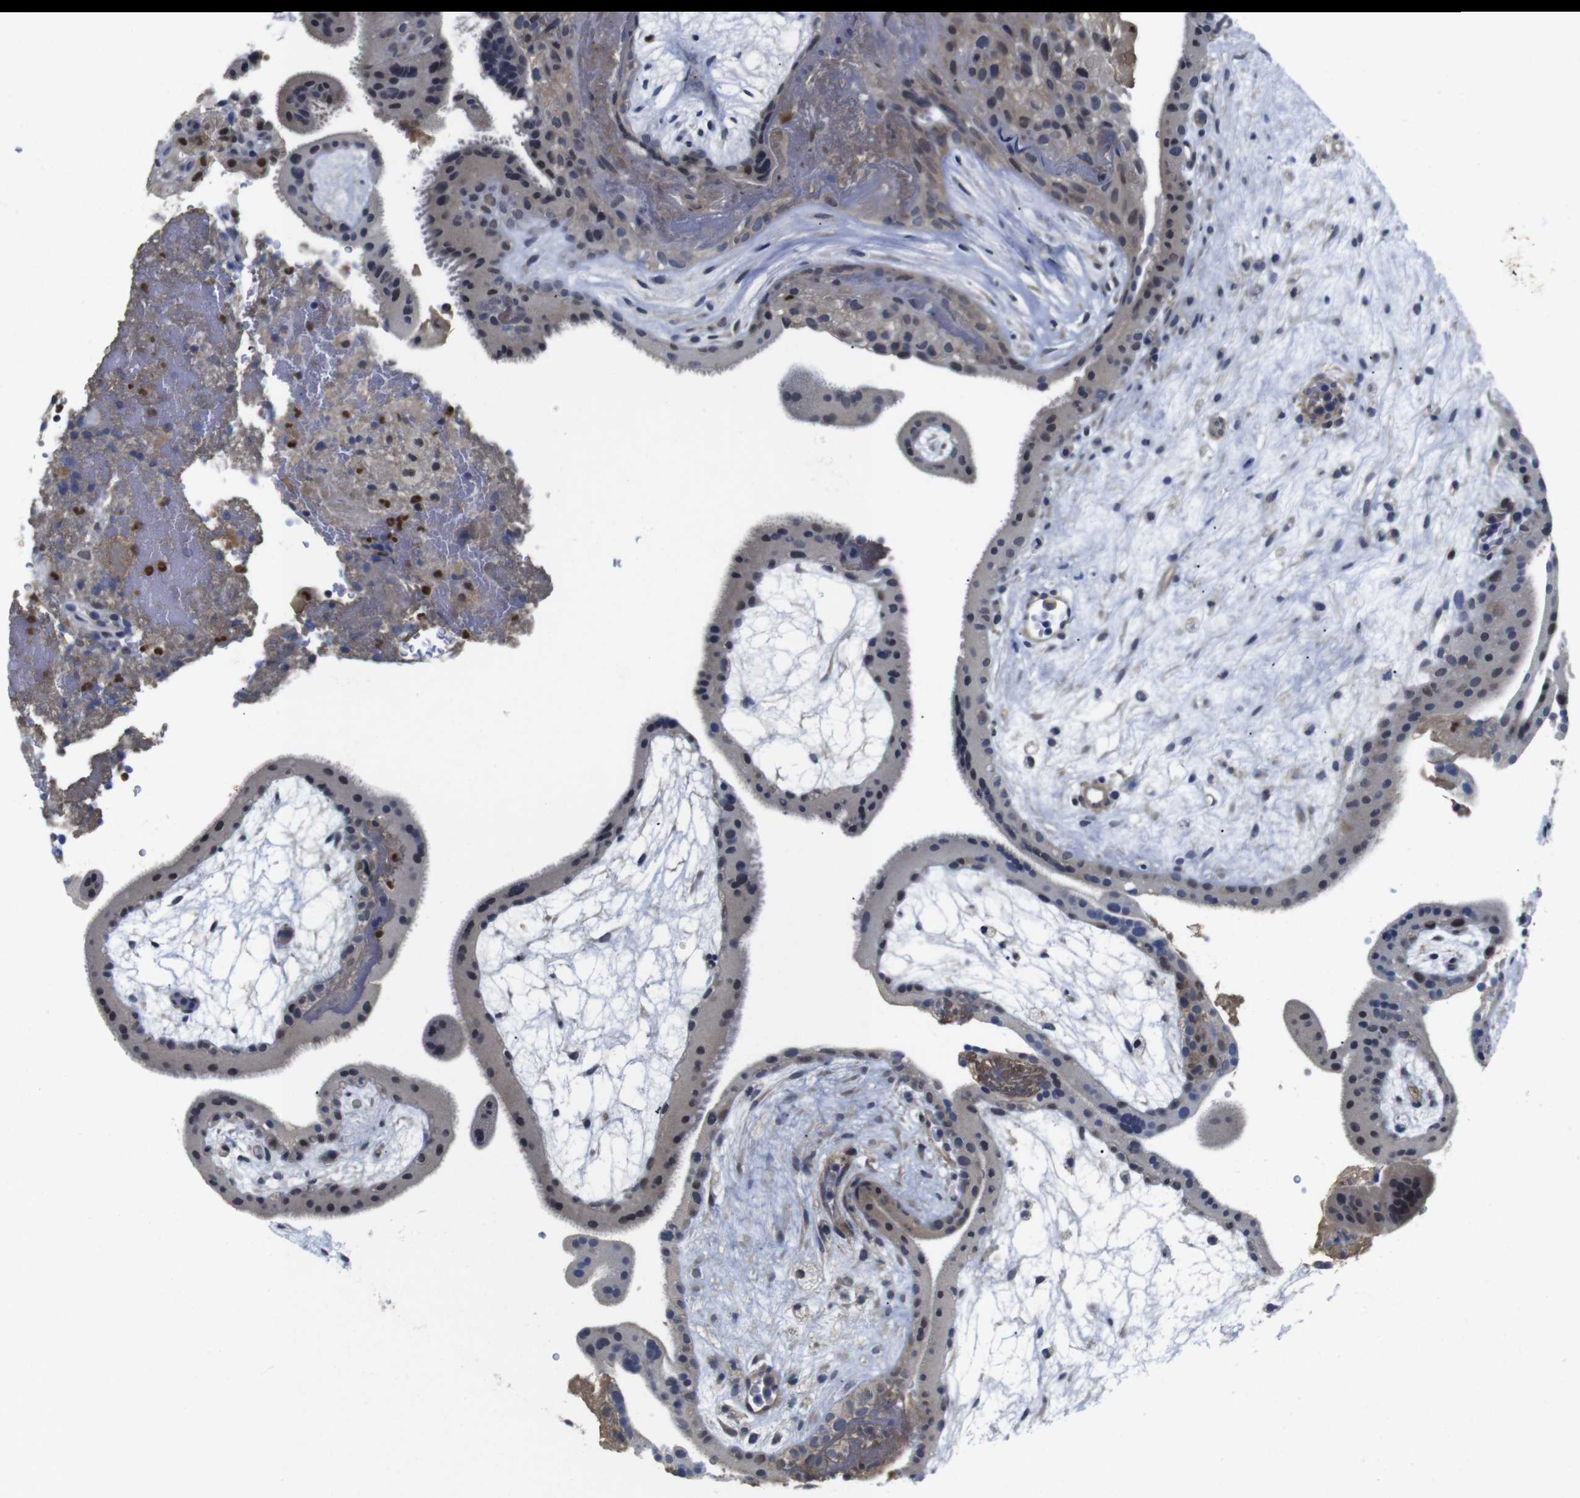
{"staining": {"intensity": "moderate", "quantity": "<25%", "location": "nuclear"}, "tissue": "placenta", "cell_type": "Trophoblastic cells", "image_type": "normal", "snomed": [{"axis": "morphology", "description": "Normal tissue, NOS"}, {"axis": "topography", "description": "Placenta"}], "caption": "Immunohistochemistry (DAB) staining of benign placenta shows moderate nuclear protein staining in about <25% of trophoblastic cells. The protein is shown in brown color, while the nuclei are stained blue.", "gene": "FNTA", "patient": {"sex": "female", "age": 19}}